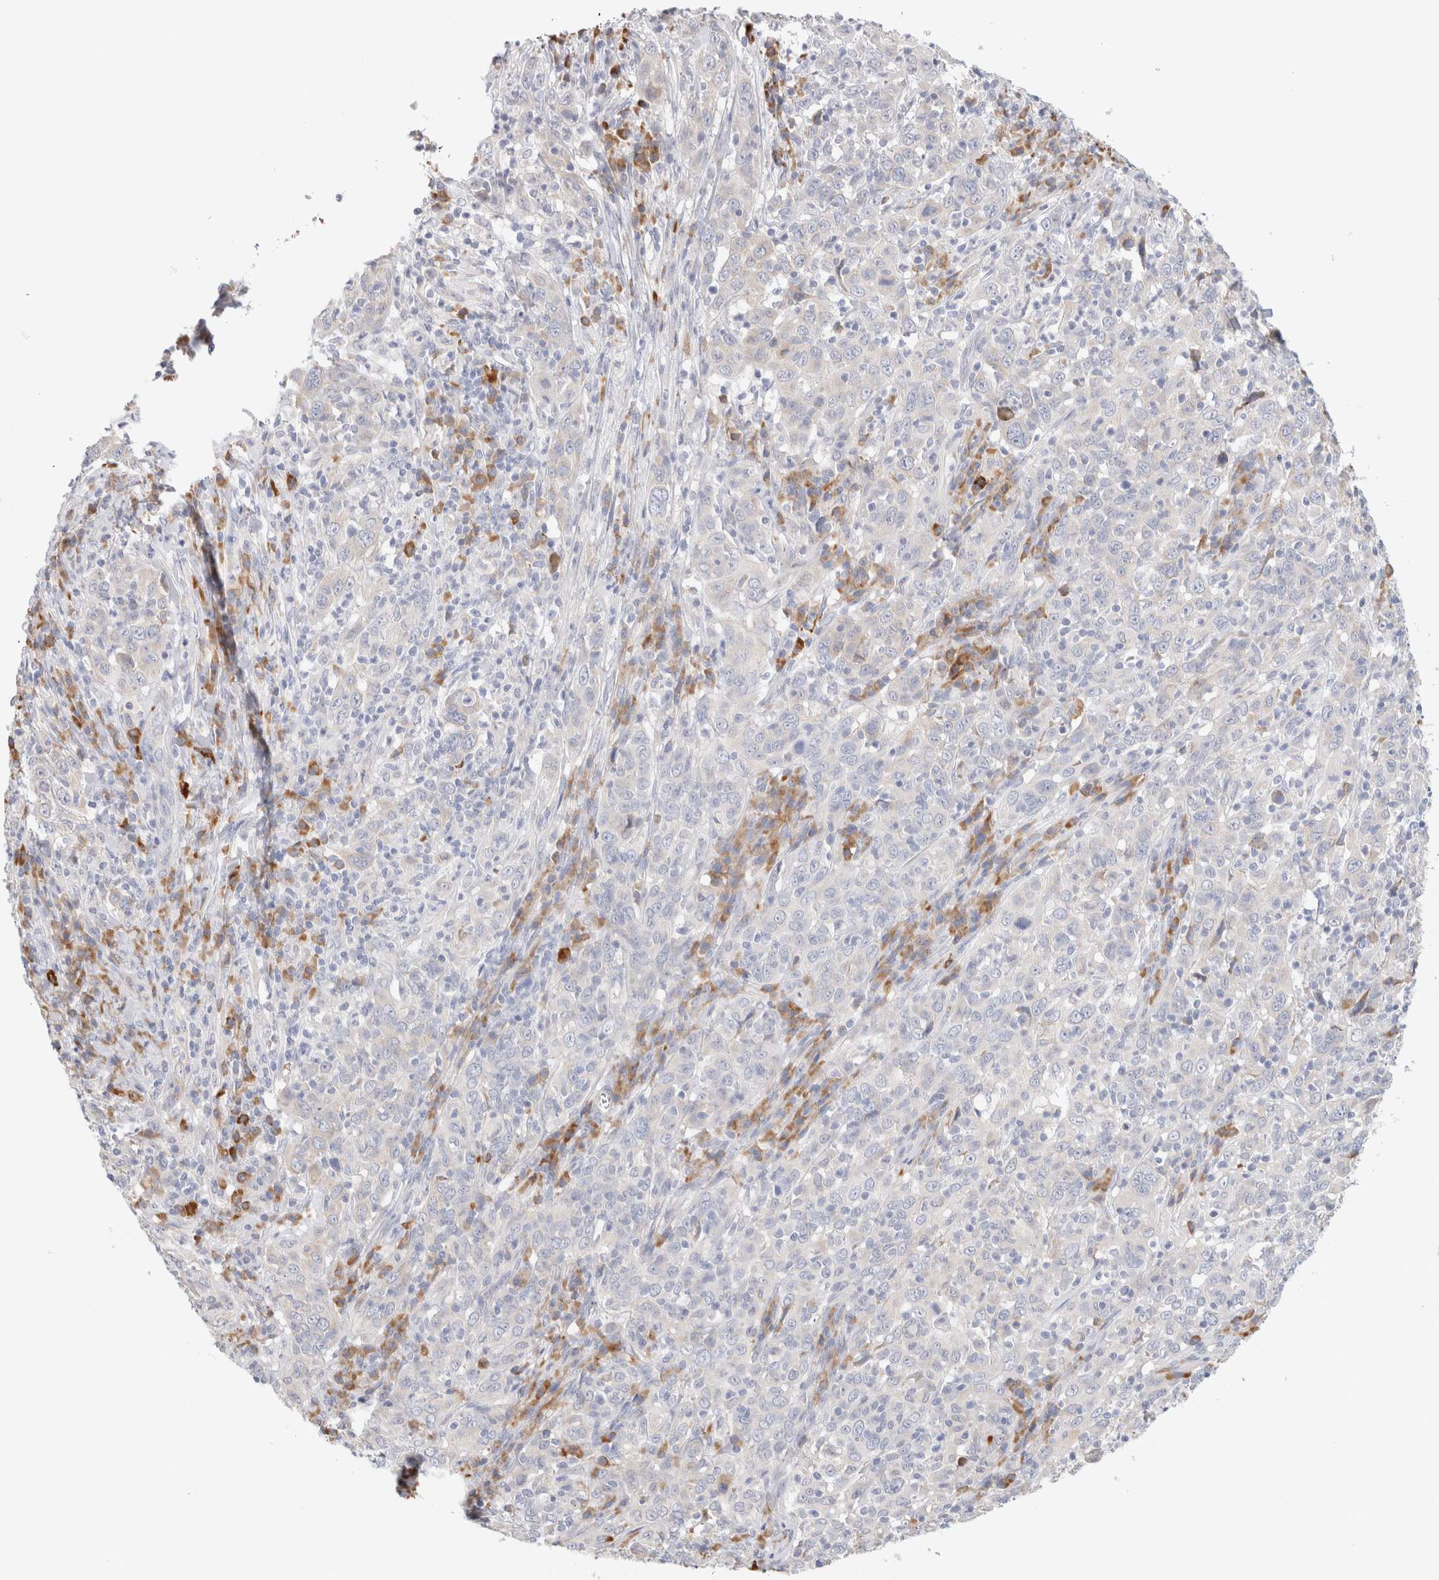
{"staining": {"intensity": "negative", "quantity": "none", "location": "none"}, "tissue": "cervical cancer", "cell_type": "Tumor cells", "image_type": "cancer", "snomed": [{"axis": "morphology", "description": "Squamous cell carcinoma, NOS"}, {"axis": "topography", "description": "Cervix"}], "caption": "Immunohistochemical staining of cervical squamous cell carcinoma demonstrates no significant staining in tumor cells.", "gene": "GADD45G", "patient": {"sex": "female", "age": 46}}